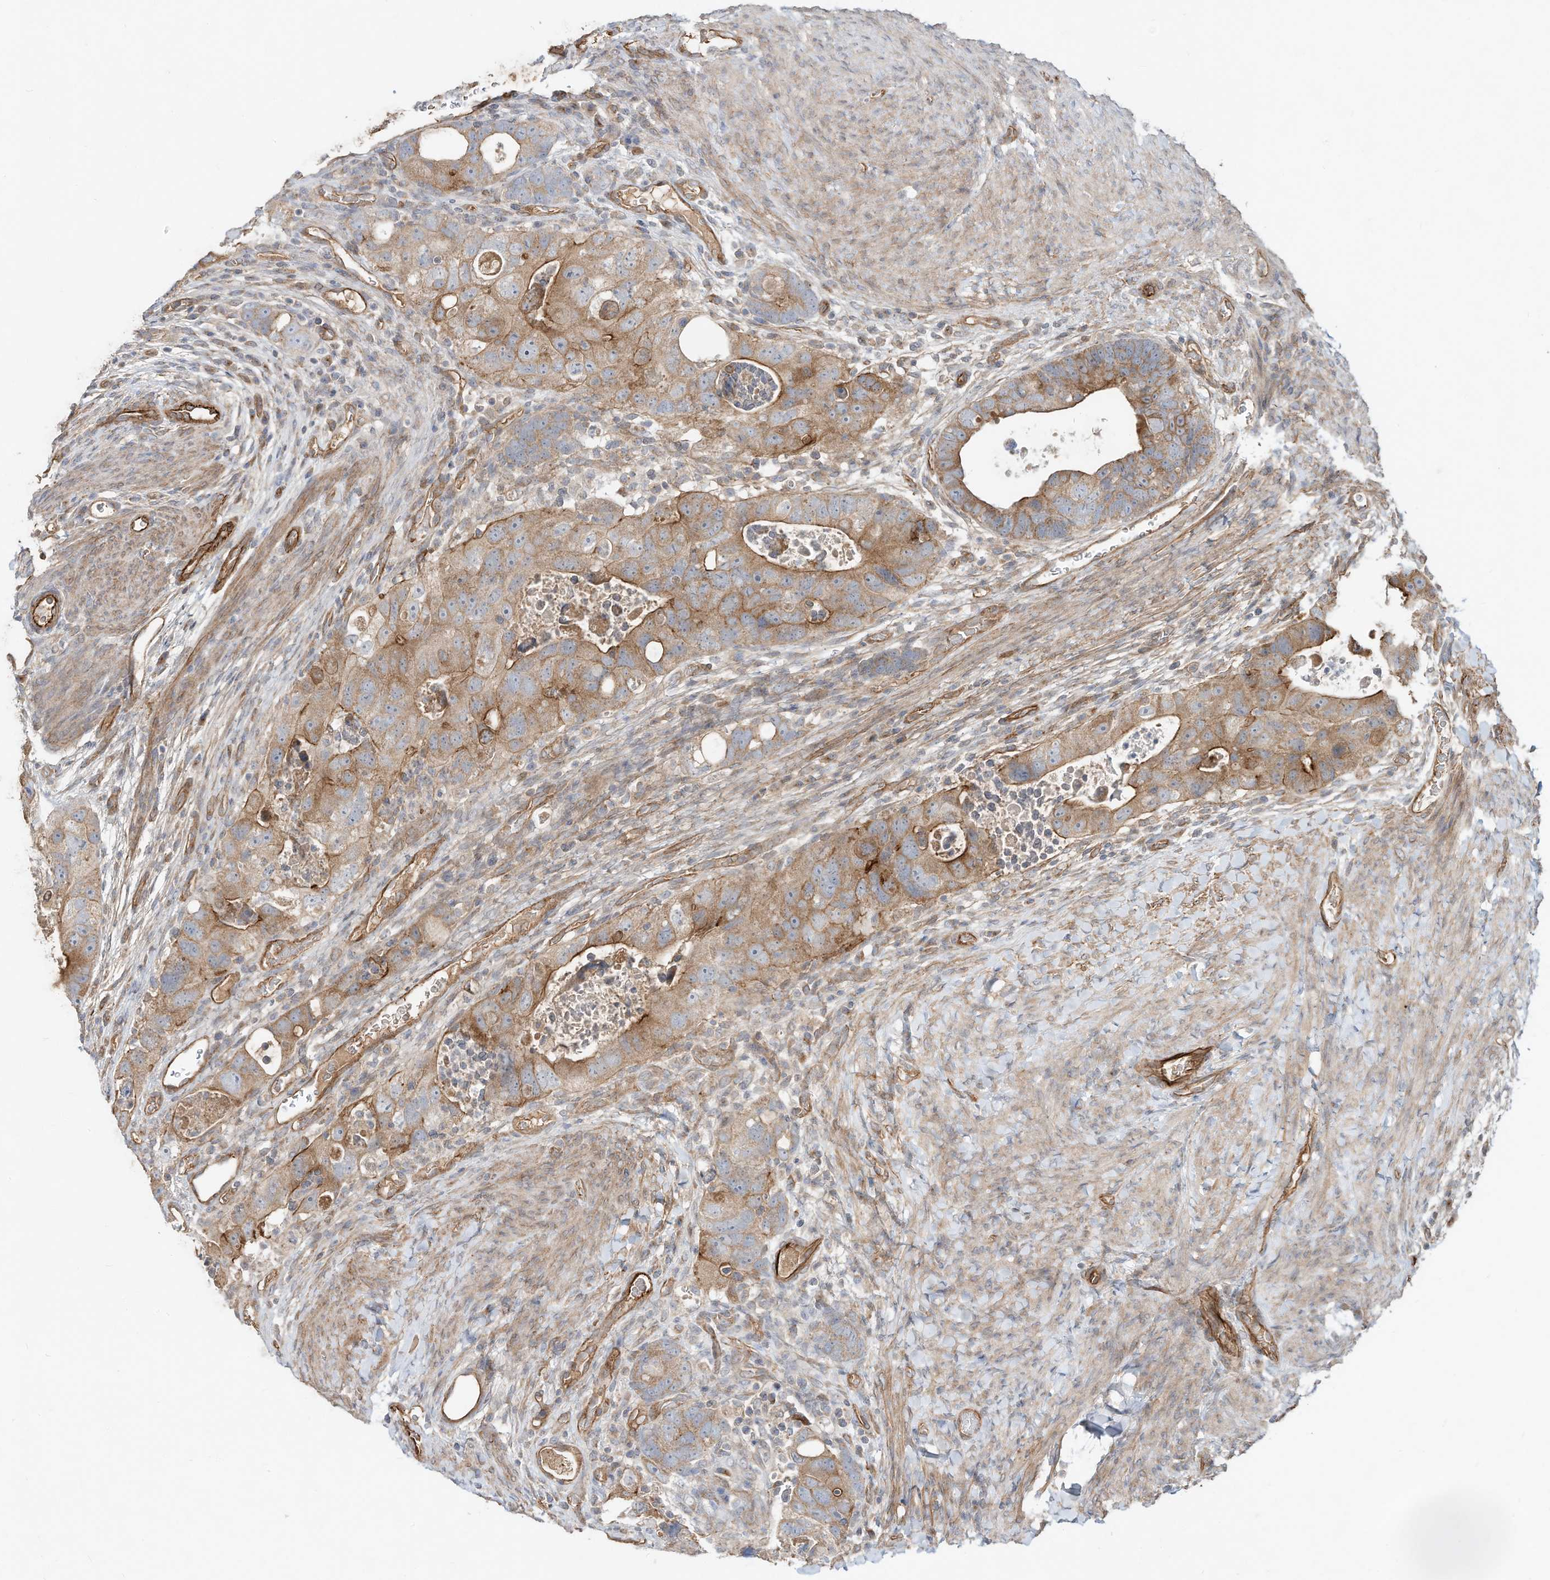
{"staining": {"intensity": "moderate", "quantity": ">75%", "location": "cytoplasmic/membranous"}, "tissue": "colorectal cancer", "cell_type": "Tumor cells", "image_type": "cancer", "snomed": [{"axis": "morphology", "description": "Adenocarcinoma, NOS"}, {"axis": "topography", "description": "Rectum"}], "caption": "There is medium levels of moderate cytoplasmic/membranous staining in tumor cells of colorectal cancer, as demonstrated by immunohistochemical staining (brown color).", "gene": "HTR5A", "patient": {"sex": "male", "age": 59}}